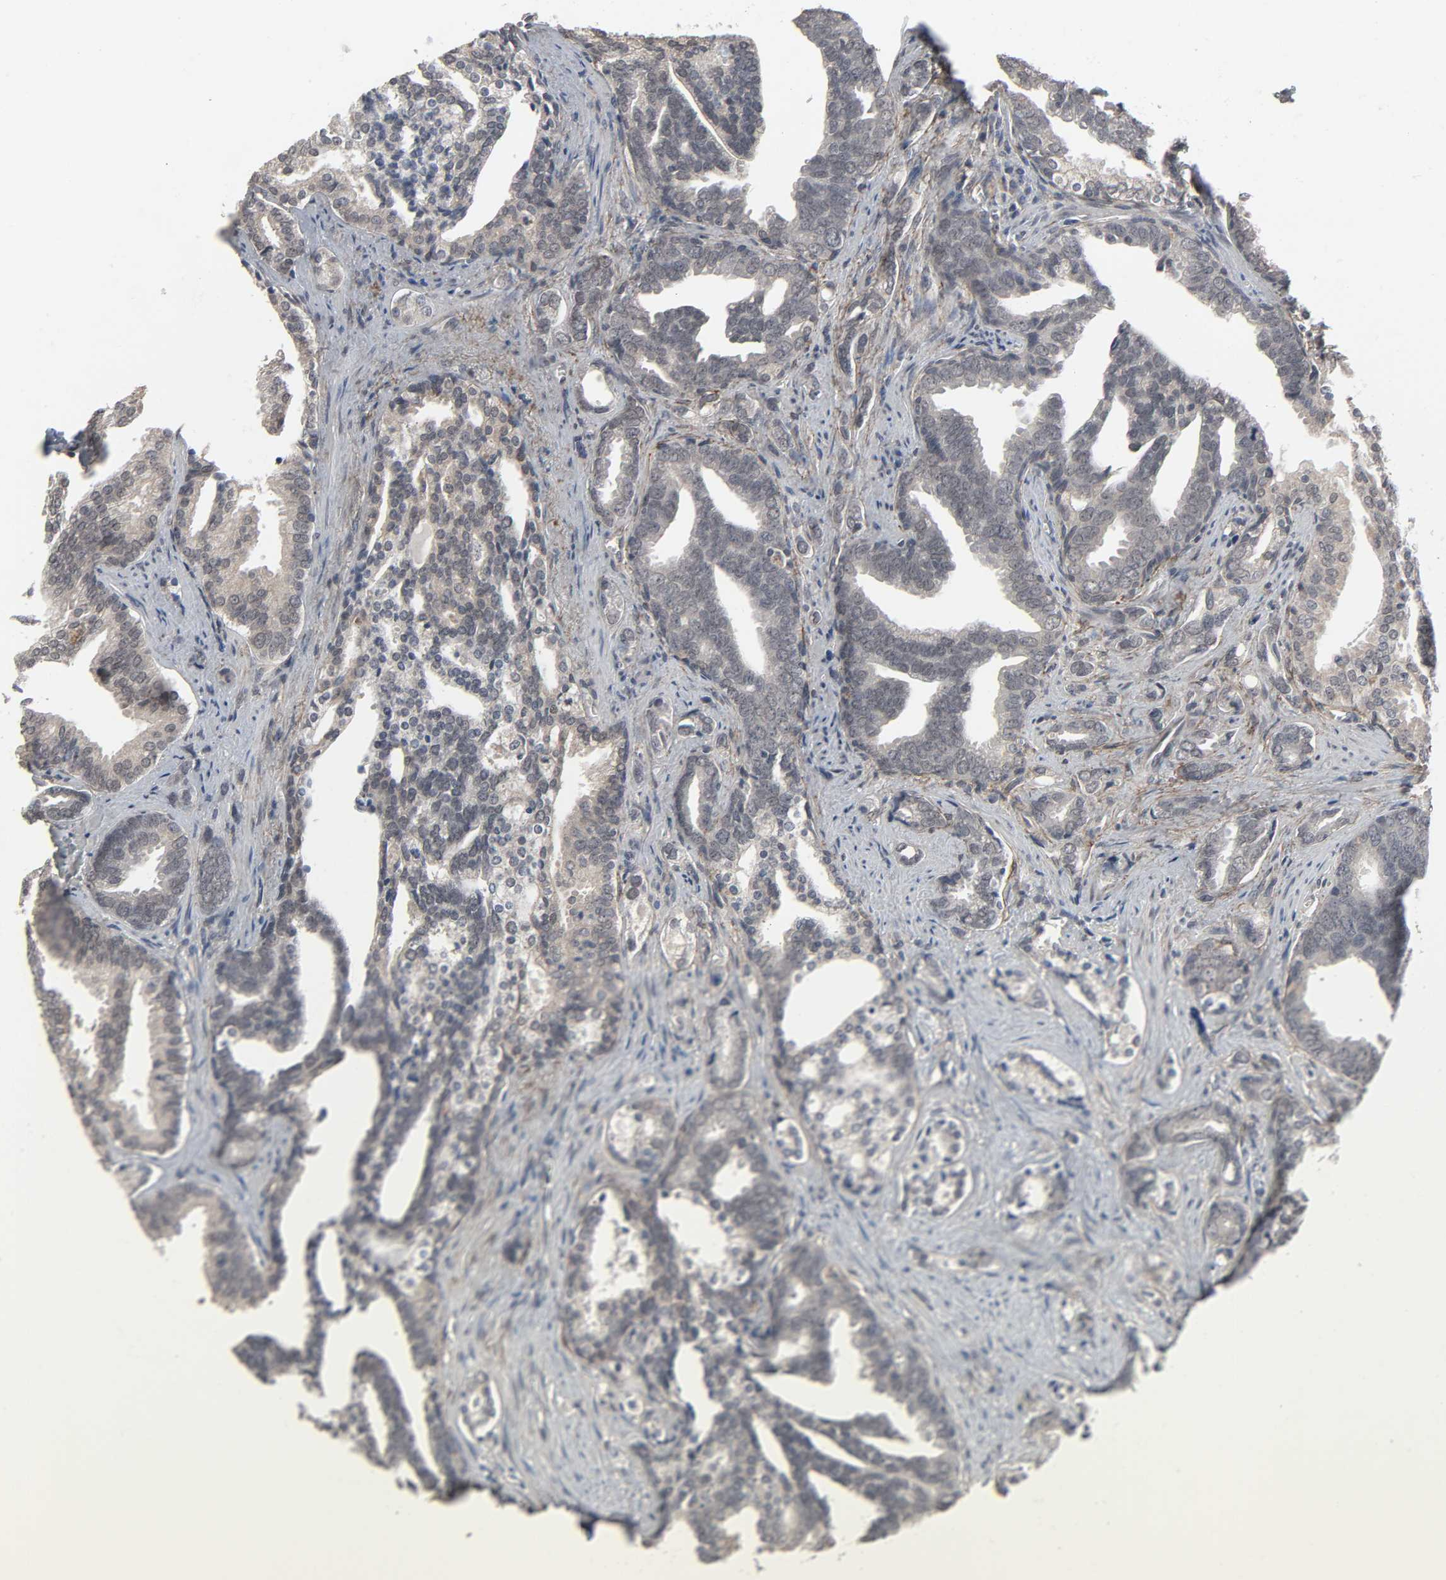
{"staining": {"intensity": "negative", "quantity": "none", "location": "none"}, "tissue": "prostate cancer", "cell_type": "Tumor cells", "image_type": "cancer", "snomed": [{"axis": "morphology", "description": "Adenocarcinoma, High grade"}, {"axis": "topography", "description": "Prostate"}], "caption": "Immunohistochemistry micrograph of neoplastic tissue: human prostate high-grade adenocarcinoma stained with DAB demonstrates no significant protein positivity in tumor cells.", "gene": "ZNF222", "patient": {"sex": "male", "age": 67}}